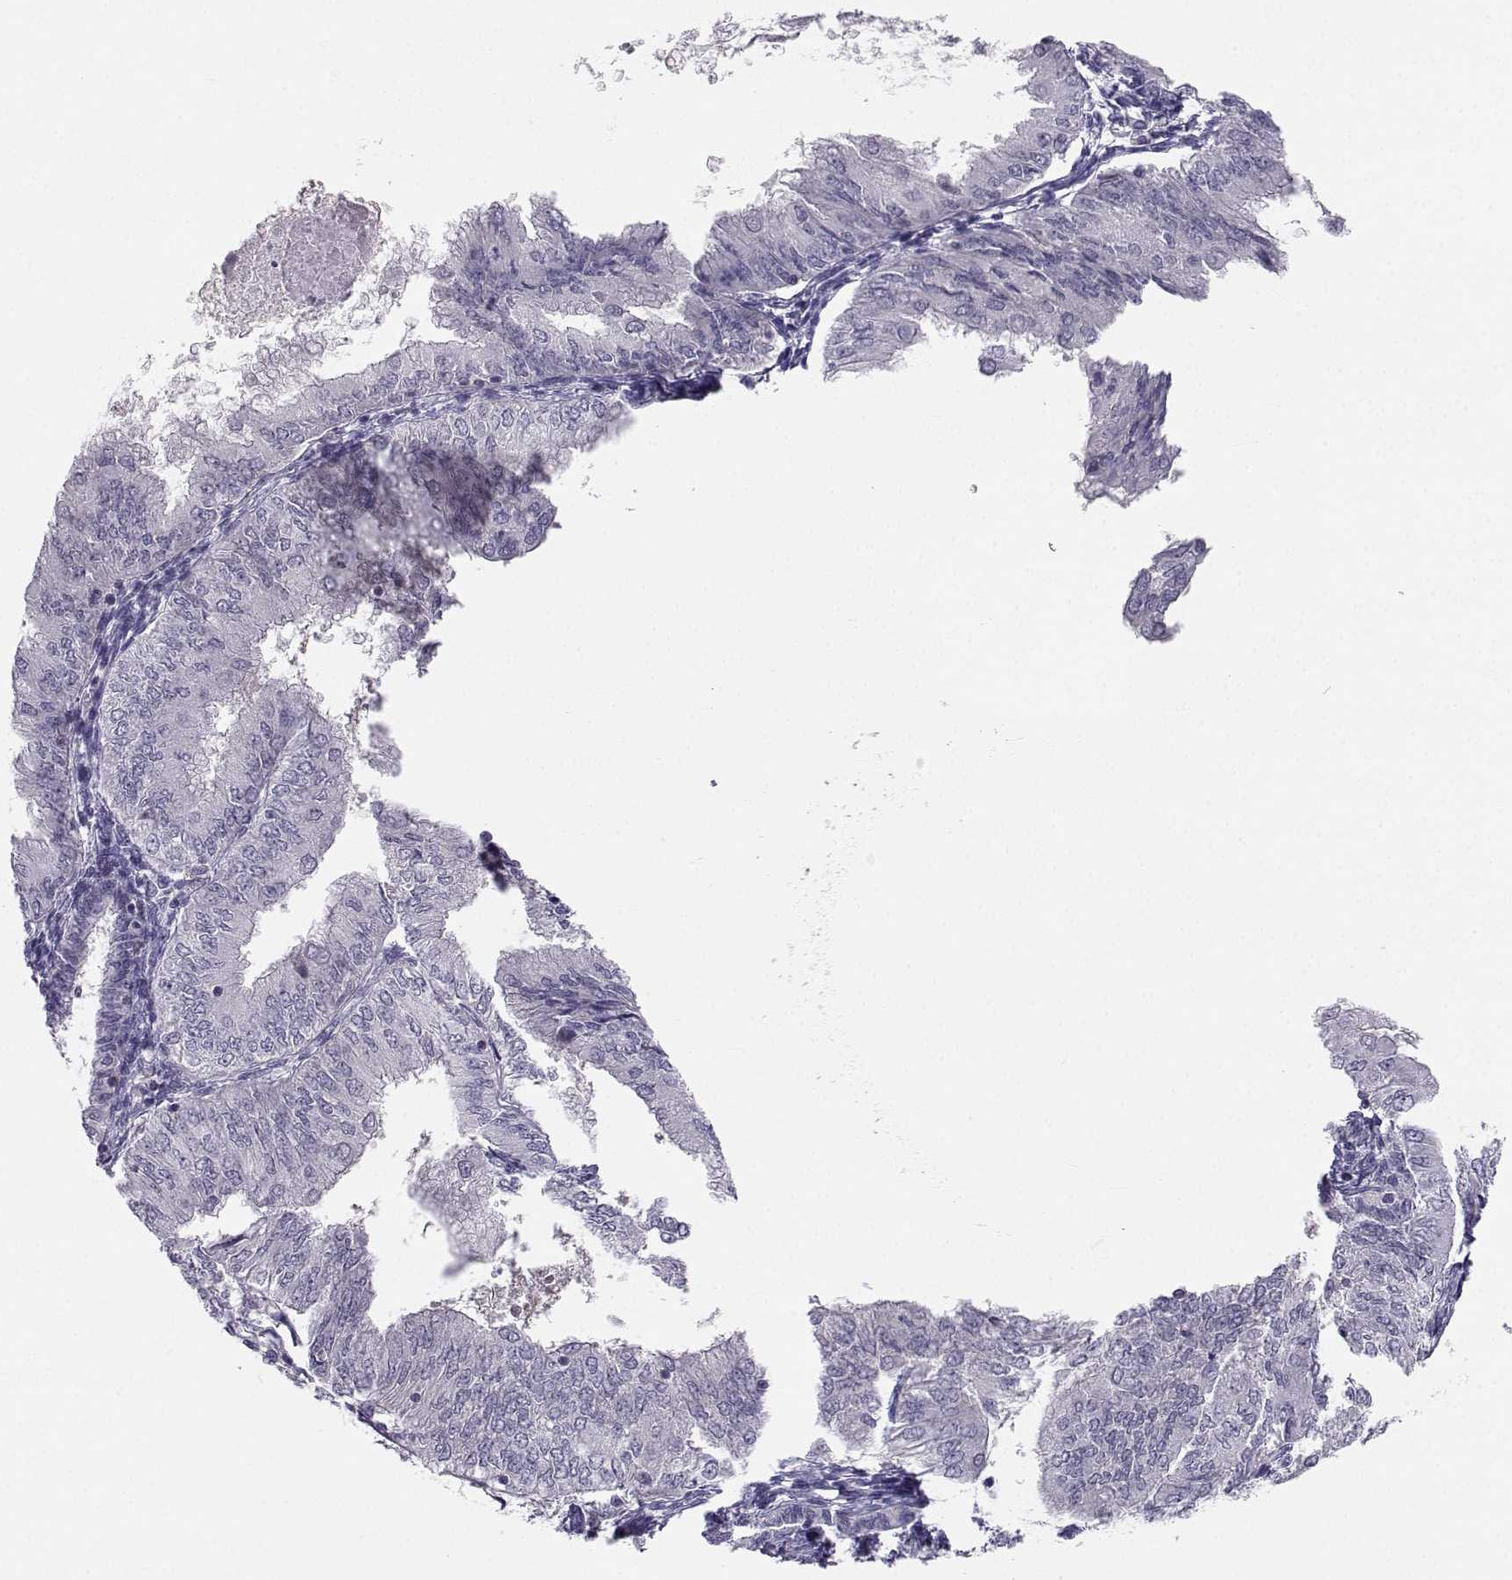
{"staining": {"intensity": "negative", "quantity": "none", "location": "none"}, "tissue": "endometrial cancer", "cell_type": "Tumor cells", "image_type": "cancer", "snomed": [{"axis": "morphology", "description": "Adenocarcinoma, NOS"}, {"axis": "topography", "description": "Endometrium"}], "caption": "Histopathology image shows no protein positivity in tumor cells of adenocarcinoma (endometrial) tissue.", "gene": "MROH7", "patient": {"sex": "female", "age": 53}}